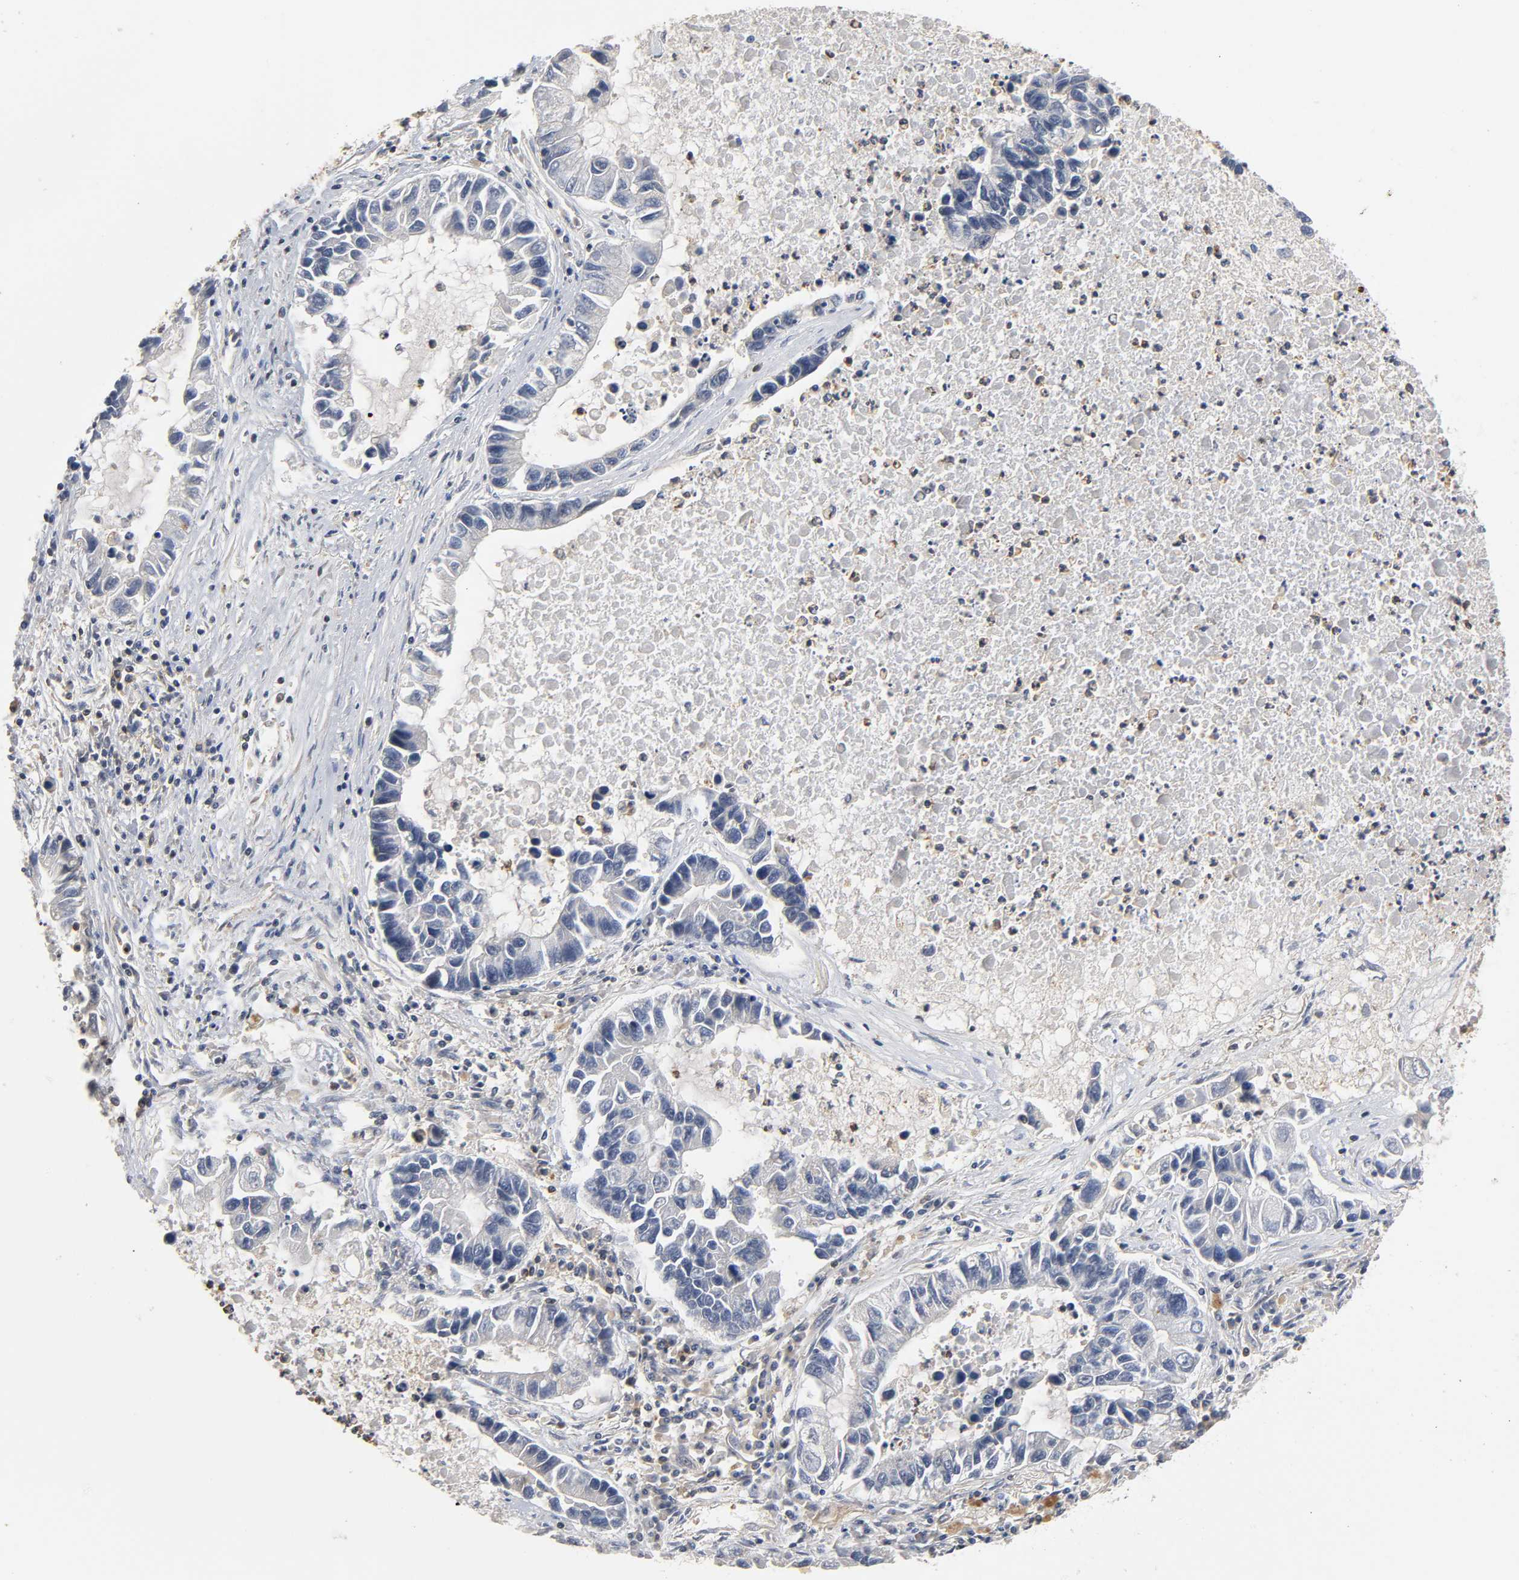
{"staining": {"intensity": "negative", "quantity": "none", "location": "none"}, "tissue": "lung cancer", "cell_type": "Tumor cells", "image_type": "cancer", "snomed": [{"axis": "morphology", "description": "Adenocarcinoma, NOS"}, {"axis": "topography", "description": "Lung"}], "caption": "Tumor cells are negative for brown protein staining in lung cancer (adenocarcinoma).", "gene": "ACTR2", "patient": {"sex": "female", "age": 51}}